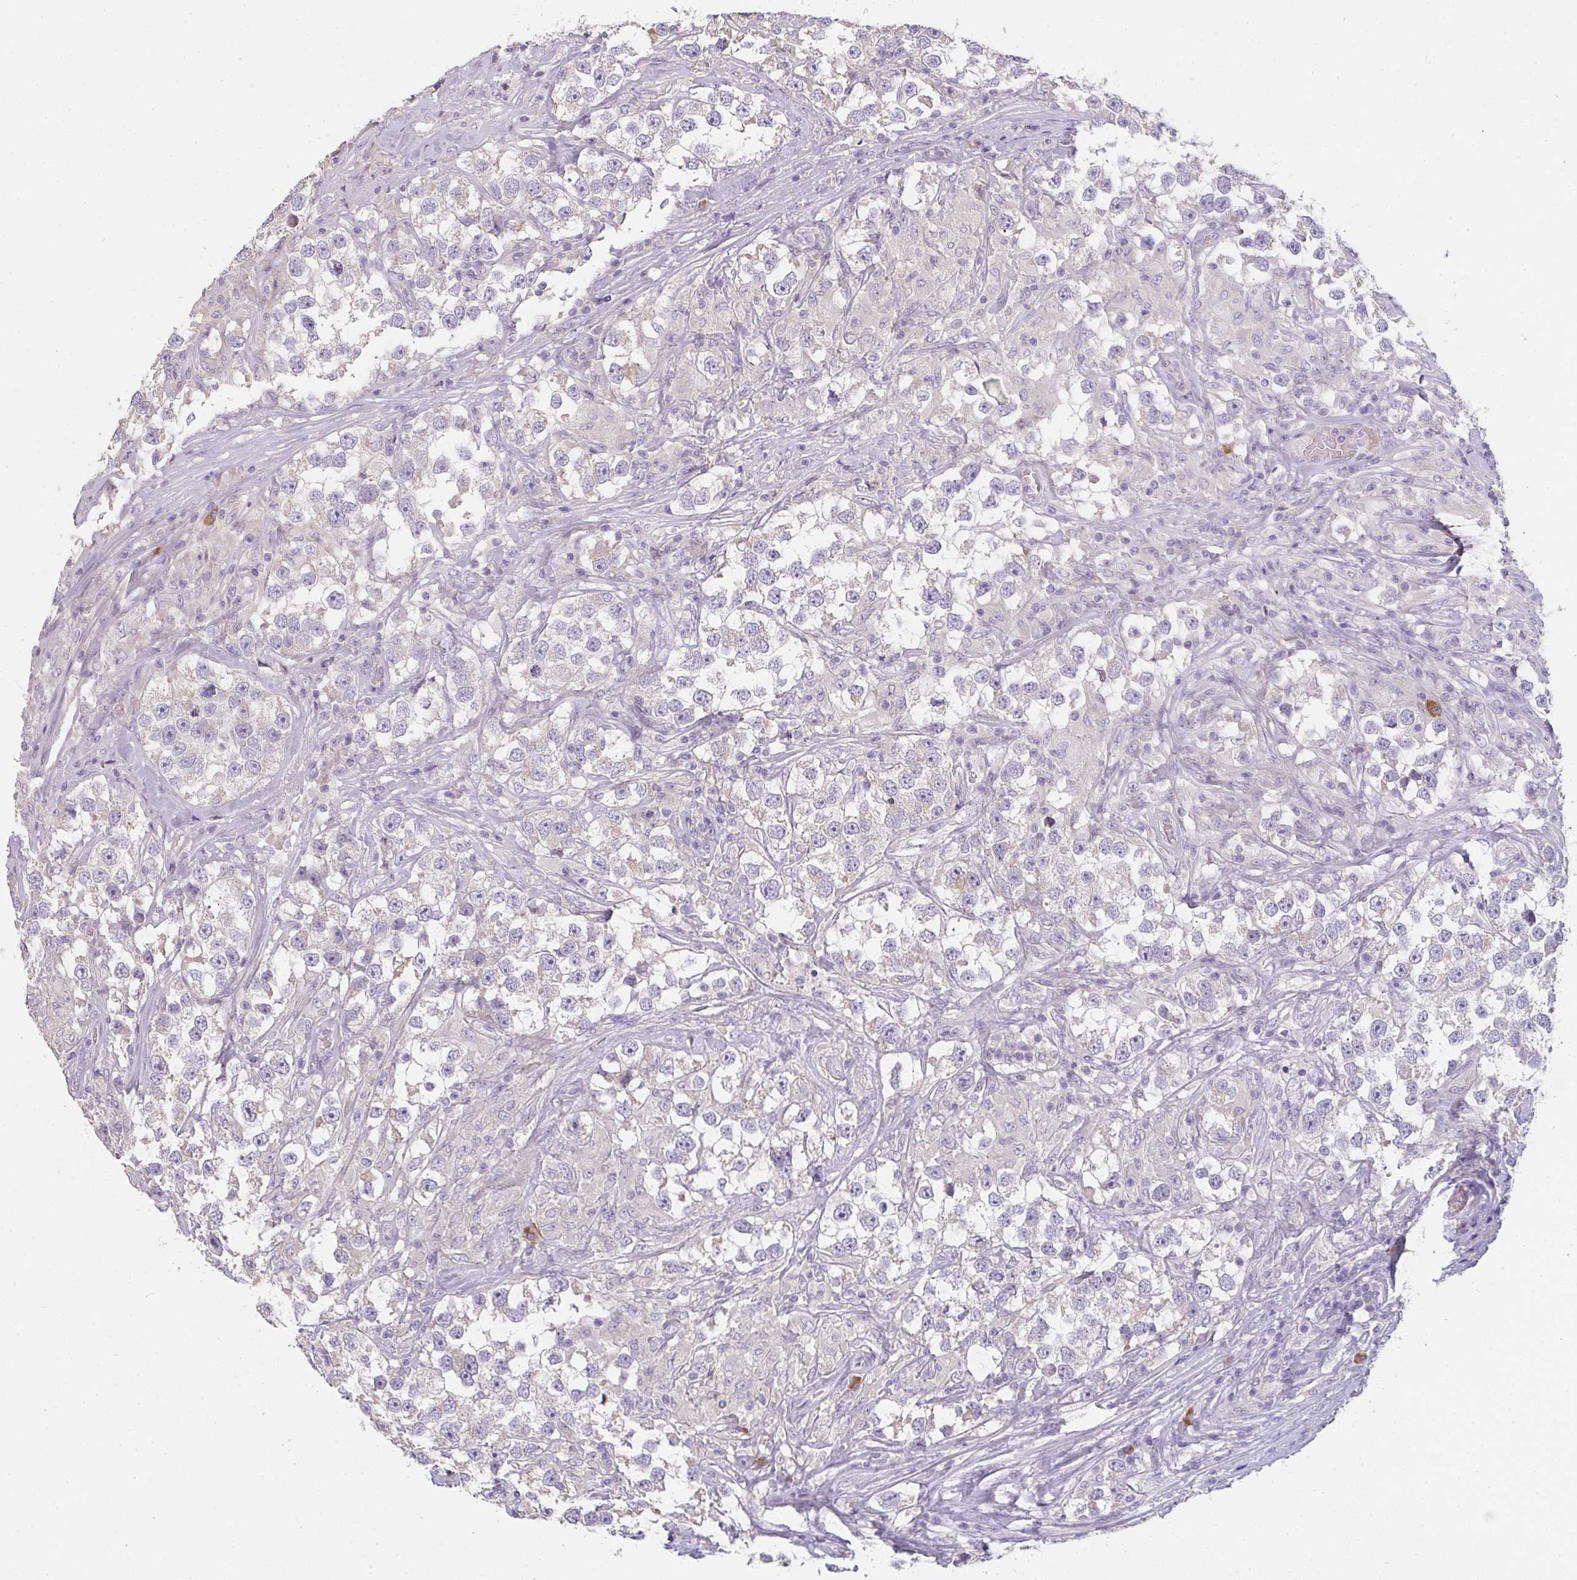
{"staining": {"intensity": "negative", "quantity": "none", "location": "none"}, "tissue": "testis cancer", "cell_type": "Tumor cells", "image_type": "cancer", "snomed": [{"axis": "morphology", "description": "Seminoma, NOS"}, {"axis": "topography", "description": "Testis"}], "caption": "A histopathology image of human testis cancer (seminoma) is negative for staining in tumor cells.", "gene": "ZNF215", "patient": {"sex": "male", "age": 46}}